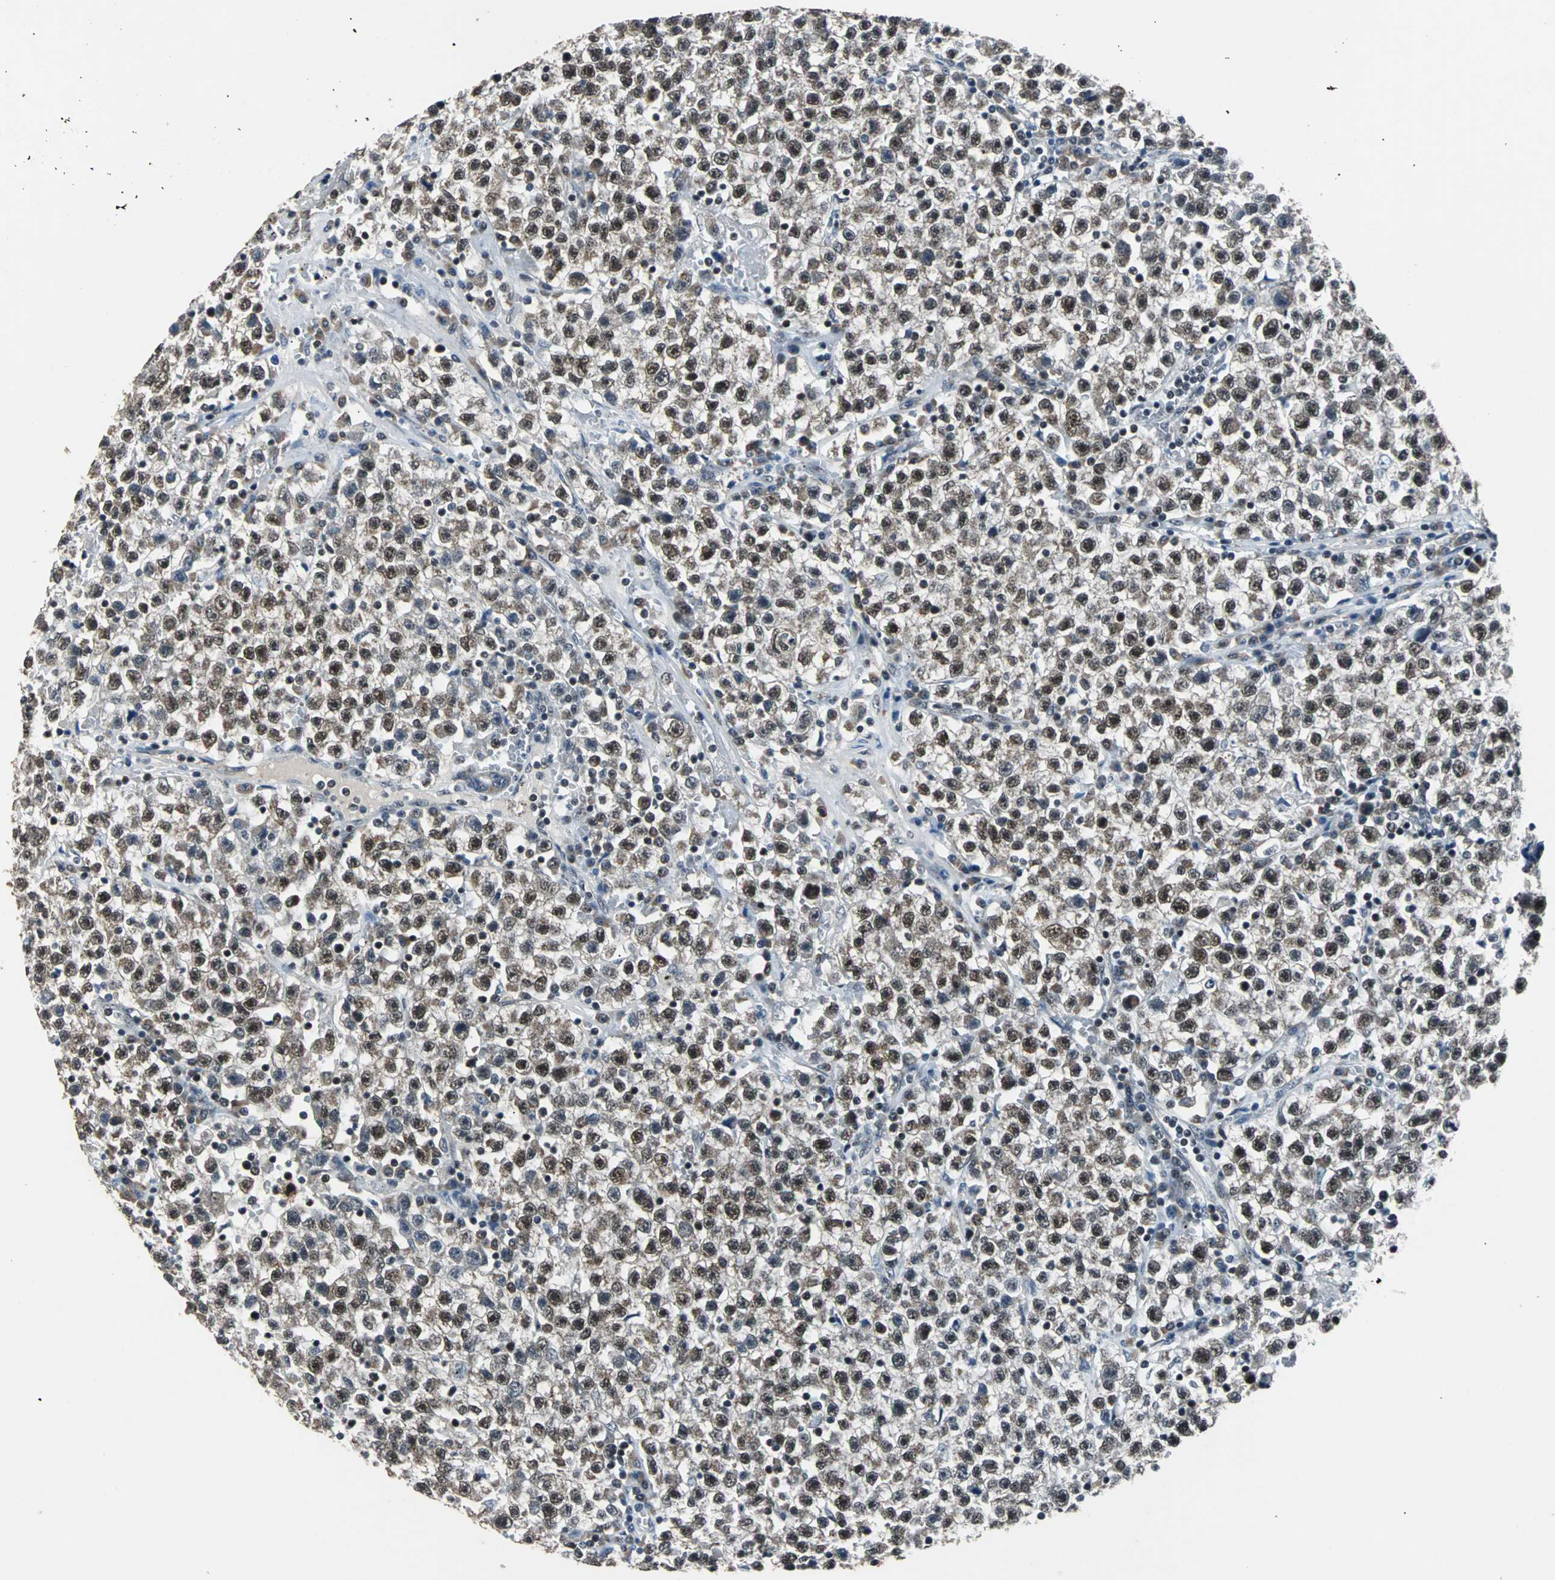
{"staining": {"intensity": "moderate", "quantity": ">75%", "location": "nuclear"}, "tissue": "testis cancer", "cell_type": "Tumor cells", "image_type": "cancer", "snomed": [{"axis": "morphology", "description": "Seminoma, NOS"}, {"axis": "topography", "description": "Testis"}], "caption": "DAB immunohistochemical staining of human testis cancer shows moderate nuclear protein positivity in approximately >75% of tumor cells.", "gene": "USP28", "patient": {"sex": "male", "age": 22}}